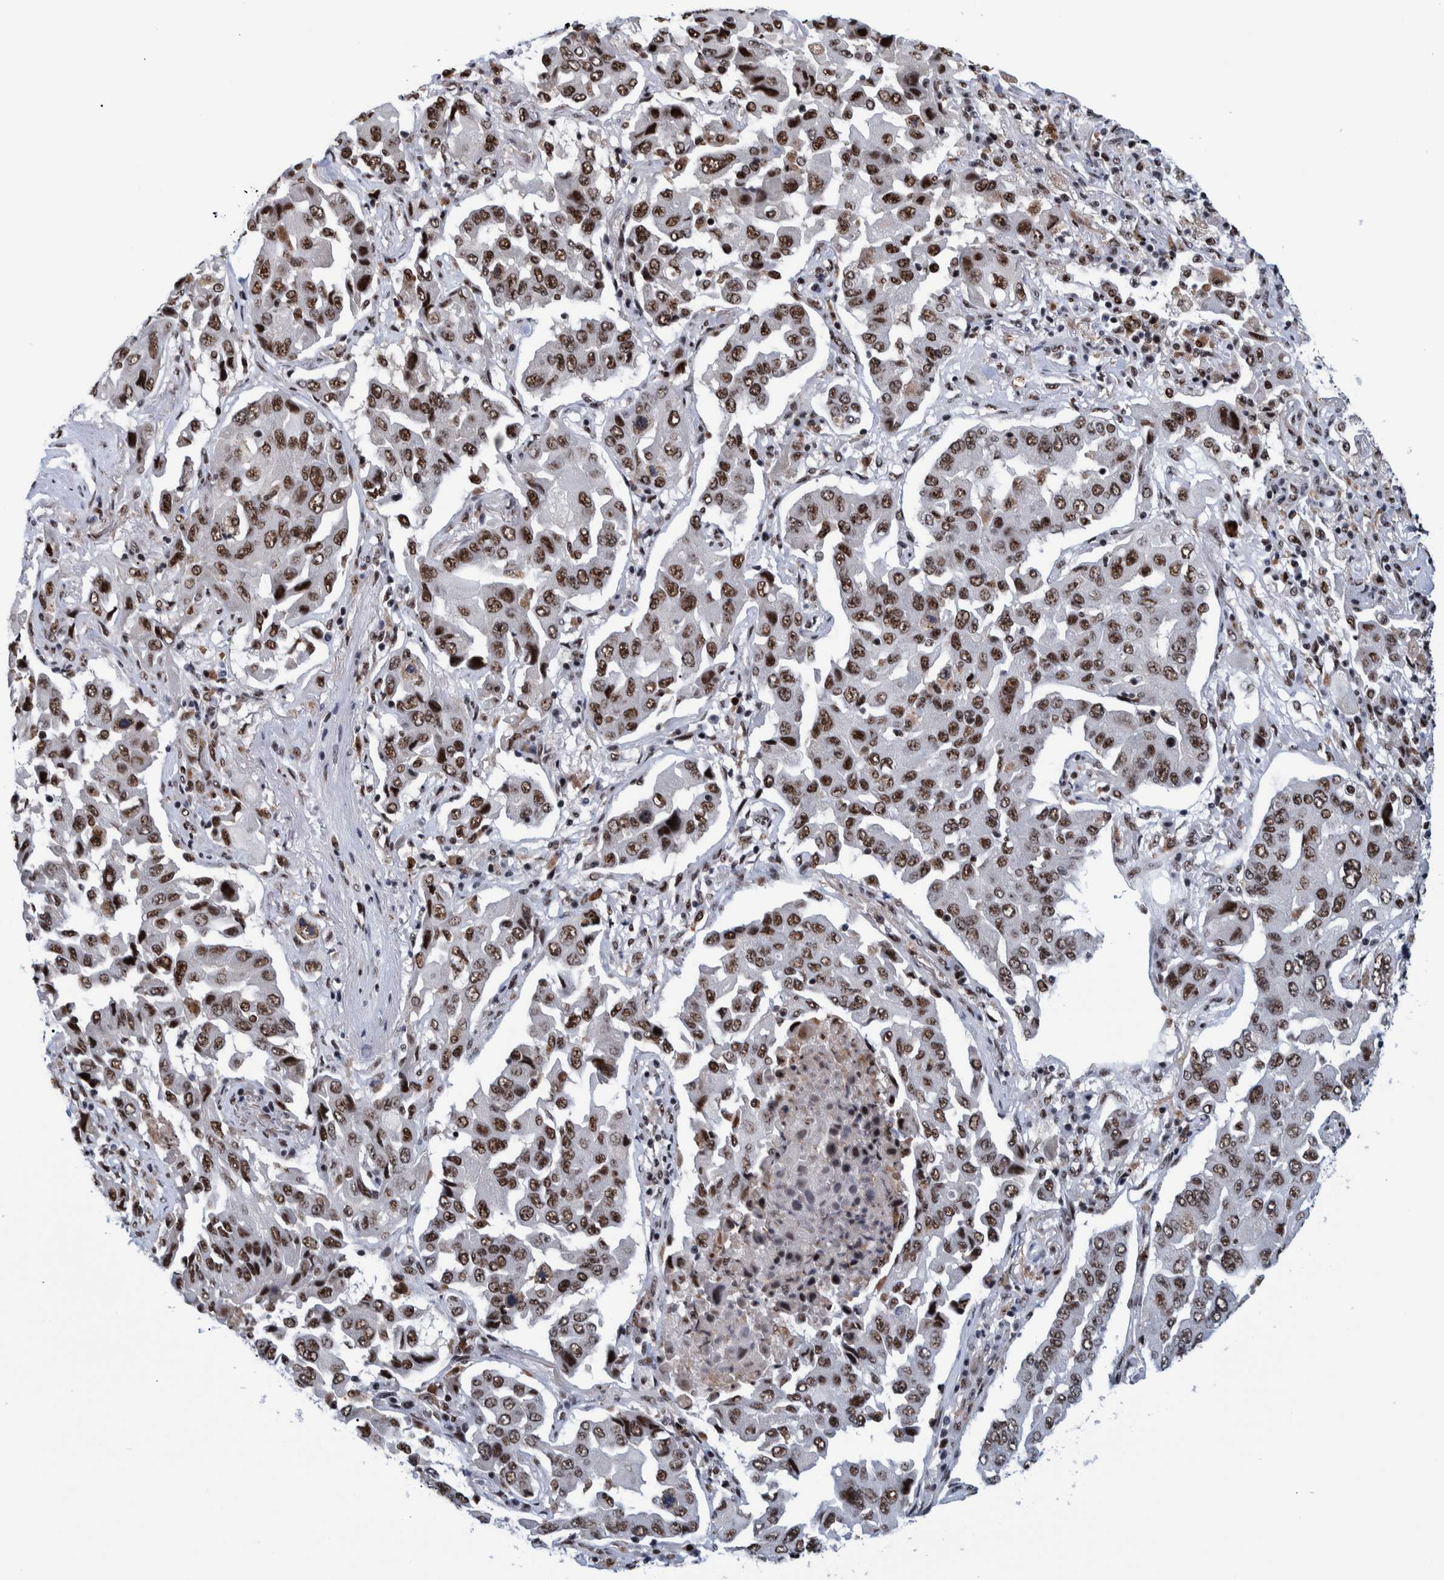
{"staining": {"intensity": "moderate", "quantity": ">75%", "location": "nuclear"}, "tissue": "lung cancer", "cell_type": "Tumor cells", "image_type": "cancer", "snomed": [{"axis": "morphology", "description": "Adenocarcinoma, NOS"}, {"axis": "topography", "description": "Lung"}], "caption": "Immunohistochemical staining of human lung cancer displays moderate nuclear protein positivity in approximately >75% of tumor cells.", "gene": "EFTUD2", "patient": {"sex": "female", "age": 65}}